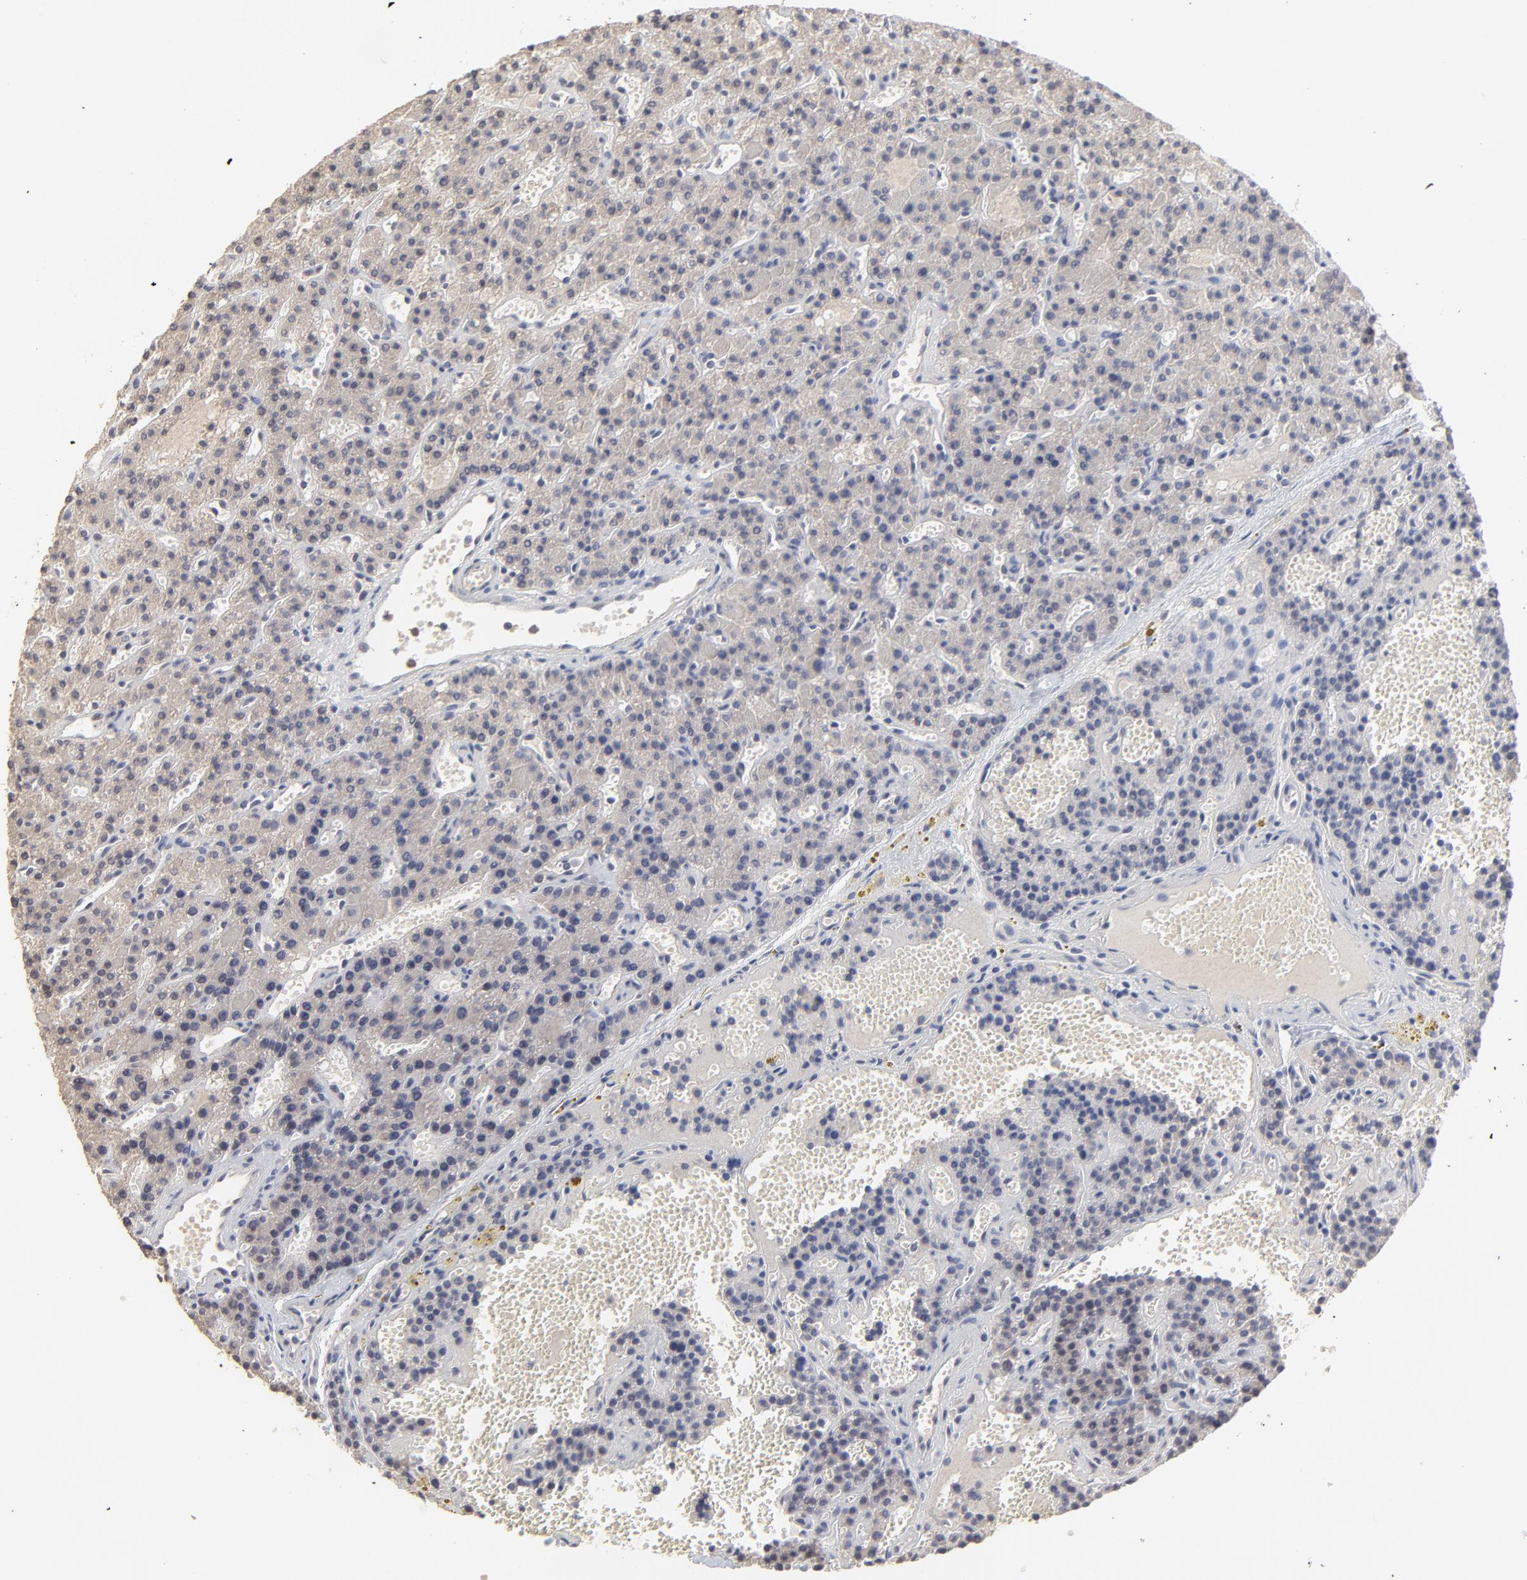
{"staining": {"intensity": "moderate", "quantity": ">75%", "location": "cytoplasmic/membranous"}, "tissue": "parathyroid gland", "cell_type": "Glandular cells", "image_type": "normal", "snomed": [{"axis": "morphology", "description": "Normal tissue, NOS"}, {"axis": "topography", "description": "Parathyroid gland"}], "caption": "Protein expression analysis of benign human parathyroid gland reveals moderate cytoplasmic/membranous staining in approximately >75% of glandular cells. Using DAB (brown) and hematoxylin (blue) stains, captured at high magnification using brightfield microscopy.", "gene": "FAM199X", "patient": {"sex": "male", "age": 25}}